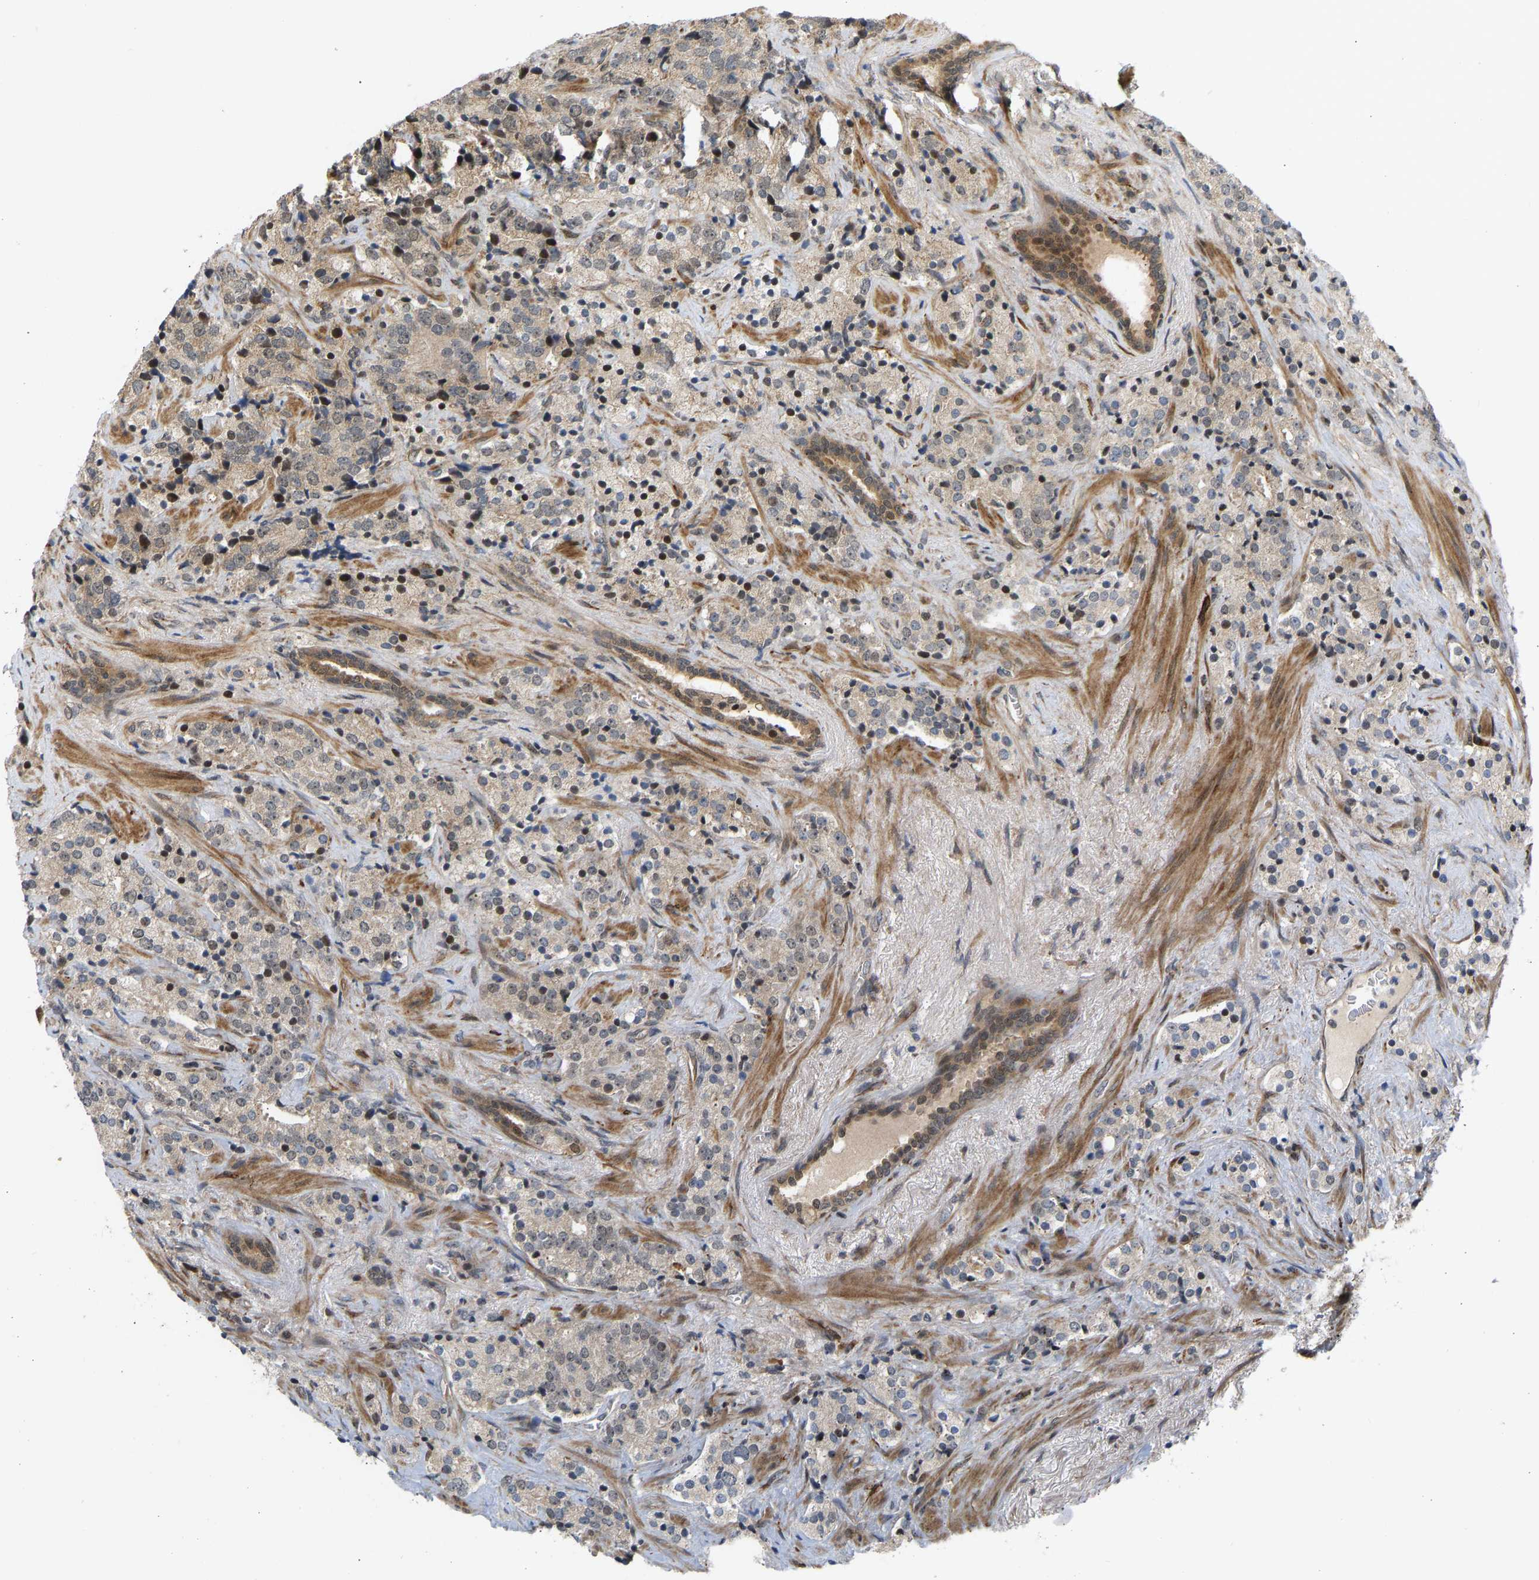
{"staining": {"intensity": "weak", "quantity": ">75%", "location": "cytoplasmic/membranous,nuclear"}, "tissue": "prostate cancer", "cell_type": "Tumor cells", "image_type": "cancer", "snomed": [{"axis": "morphology", "description": "Adenocarcinoma, High grade"}, {"axis": "topography", "description": "Prostate"}], "caption": "High-power microscopy captured an IHC histopathology image of prostate cancer, revealing weak cytoplasmic/membranous and nuclear staining in approximately >75% of tumor cells.", "gene": "BAG1", "patient": {"sex": "male", "age": 71}}